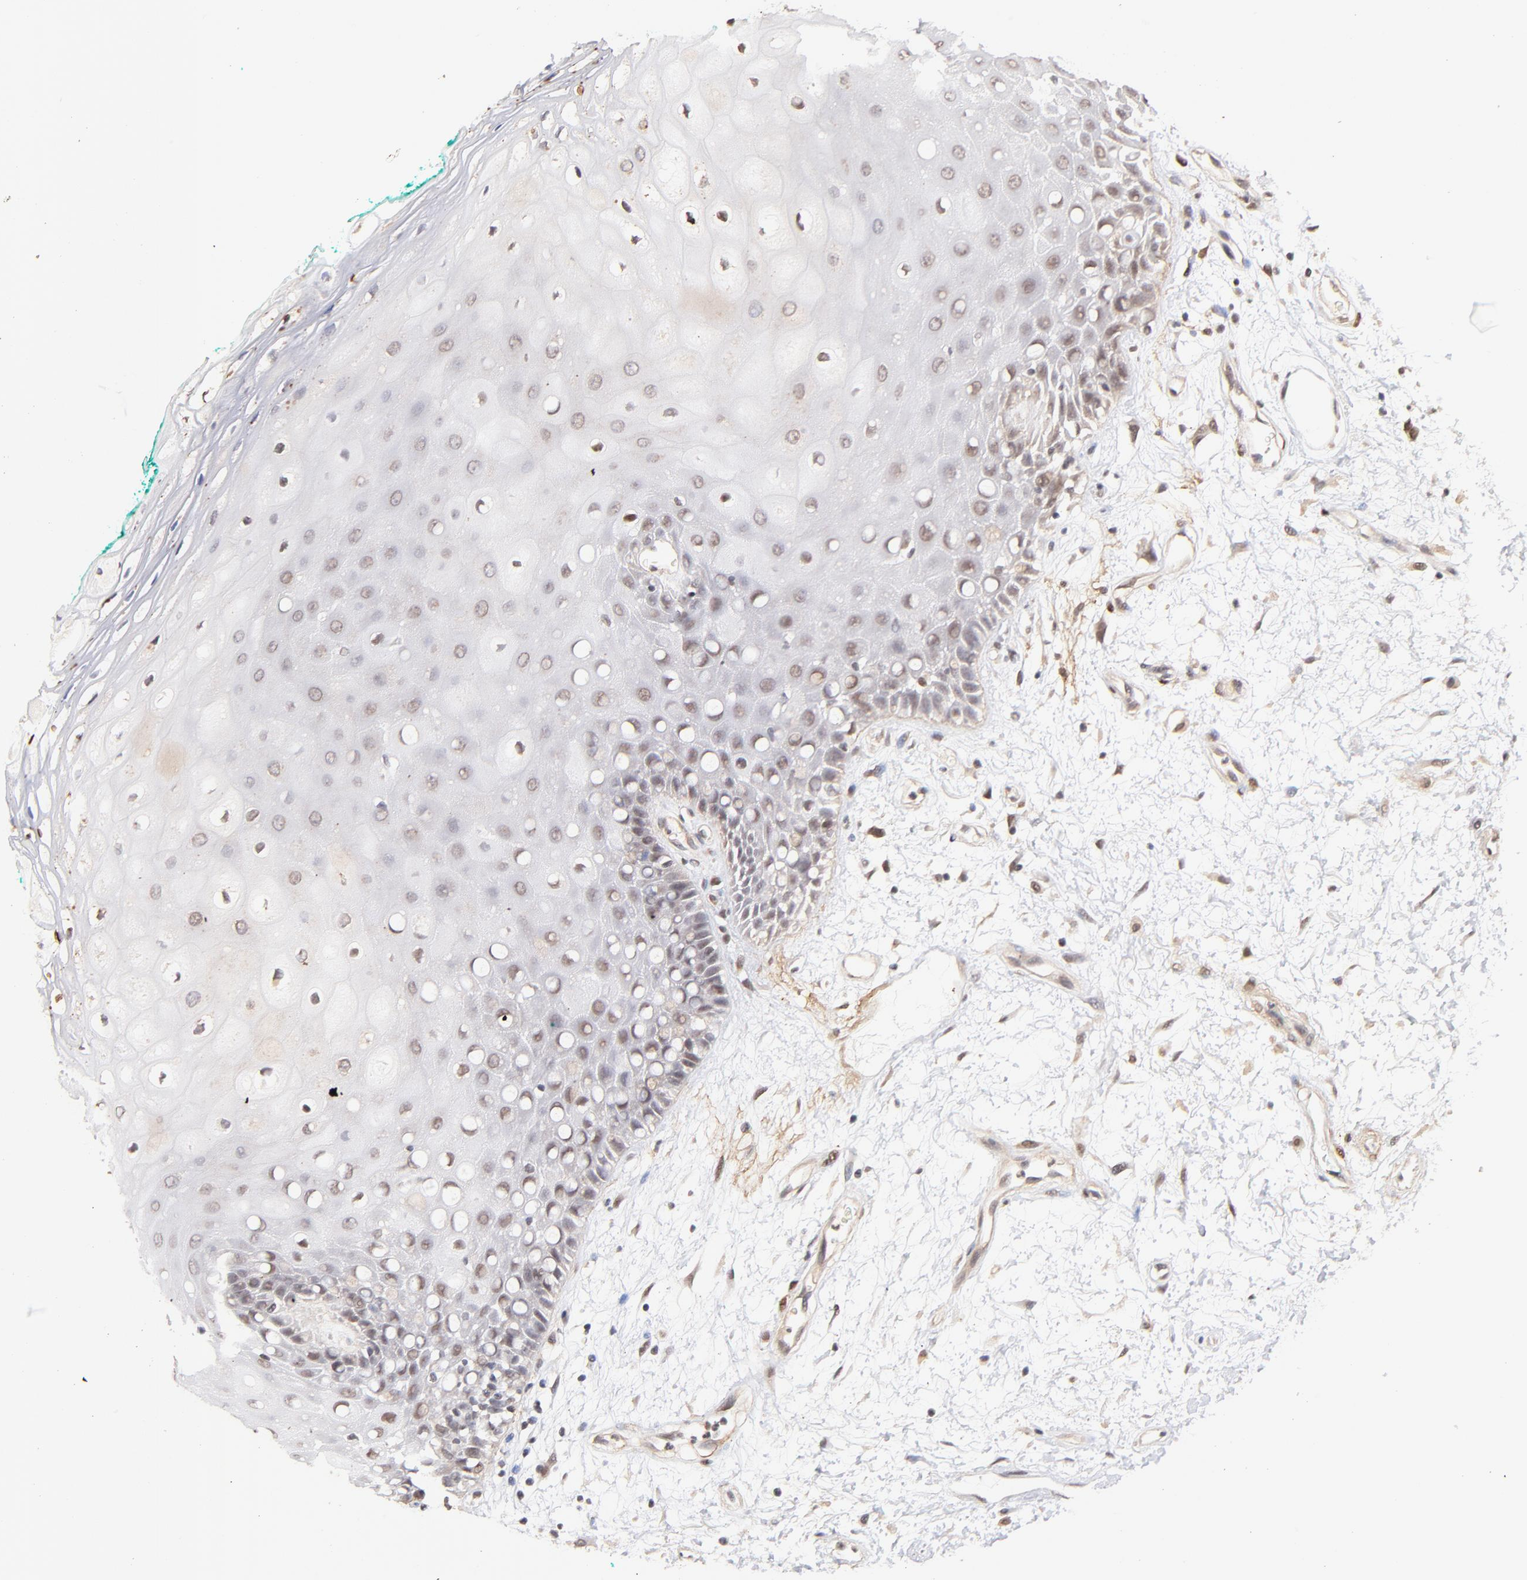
{"staining": {"intensity": "weak", "quantity": ">75%", "location": "nuclear"}, "tissue": "oral mucosa", "cell_type": "Squamous epithelial cells", "image_type": "normal", "snomed": [{"axis": "morphology", "description": "Normal tissue, NOS"}, {"axis": "morphology", "description": "Squamous cell carcinoma, NOS"}, {"axis": "topography", "description": "Skeletal muscle"}, {"axis": "topography", "description": "Oral tissue"}, {"axis": "topography", "description": "Head-Neck"}], "caption": "Immunohistochemistry (IHC) image of benign oral mucosa stained for a protein (brown), which shows low levels of weak nuclear expression in approximately >75% of squamous epithelial cells.", "gene": "ZFP92", "patient": {"sex": "female", "age": 84}}